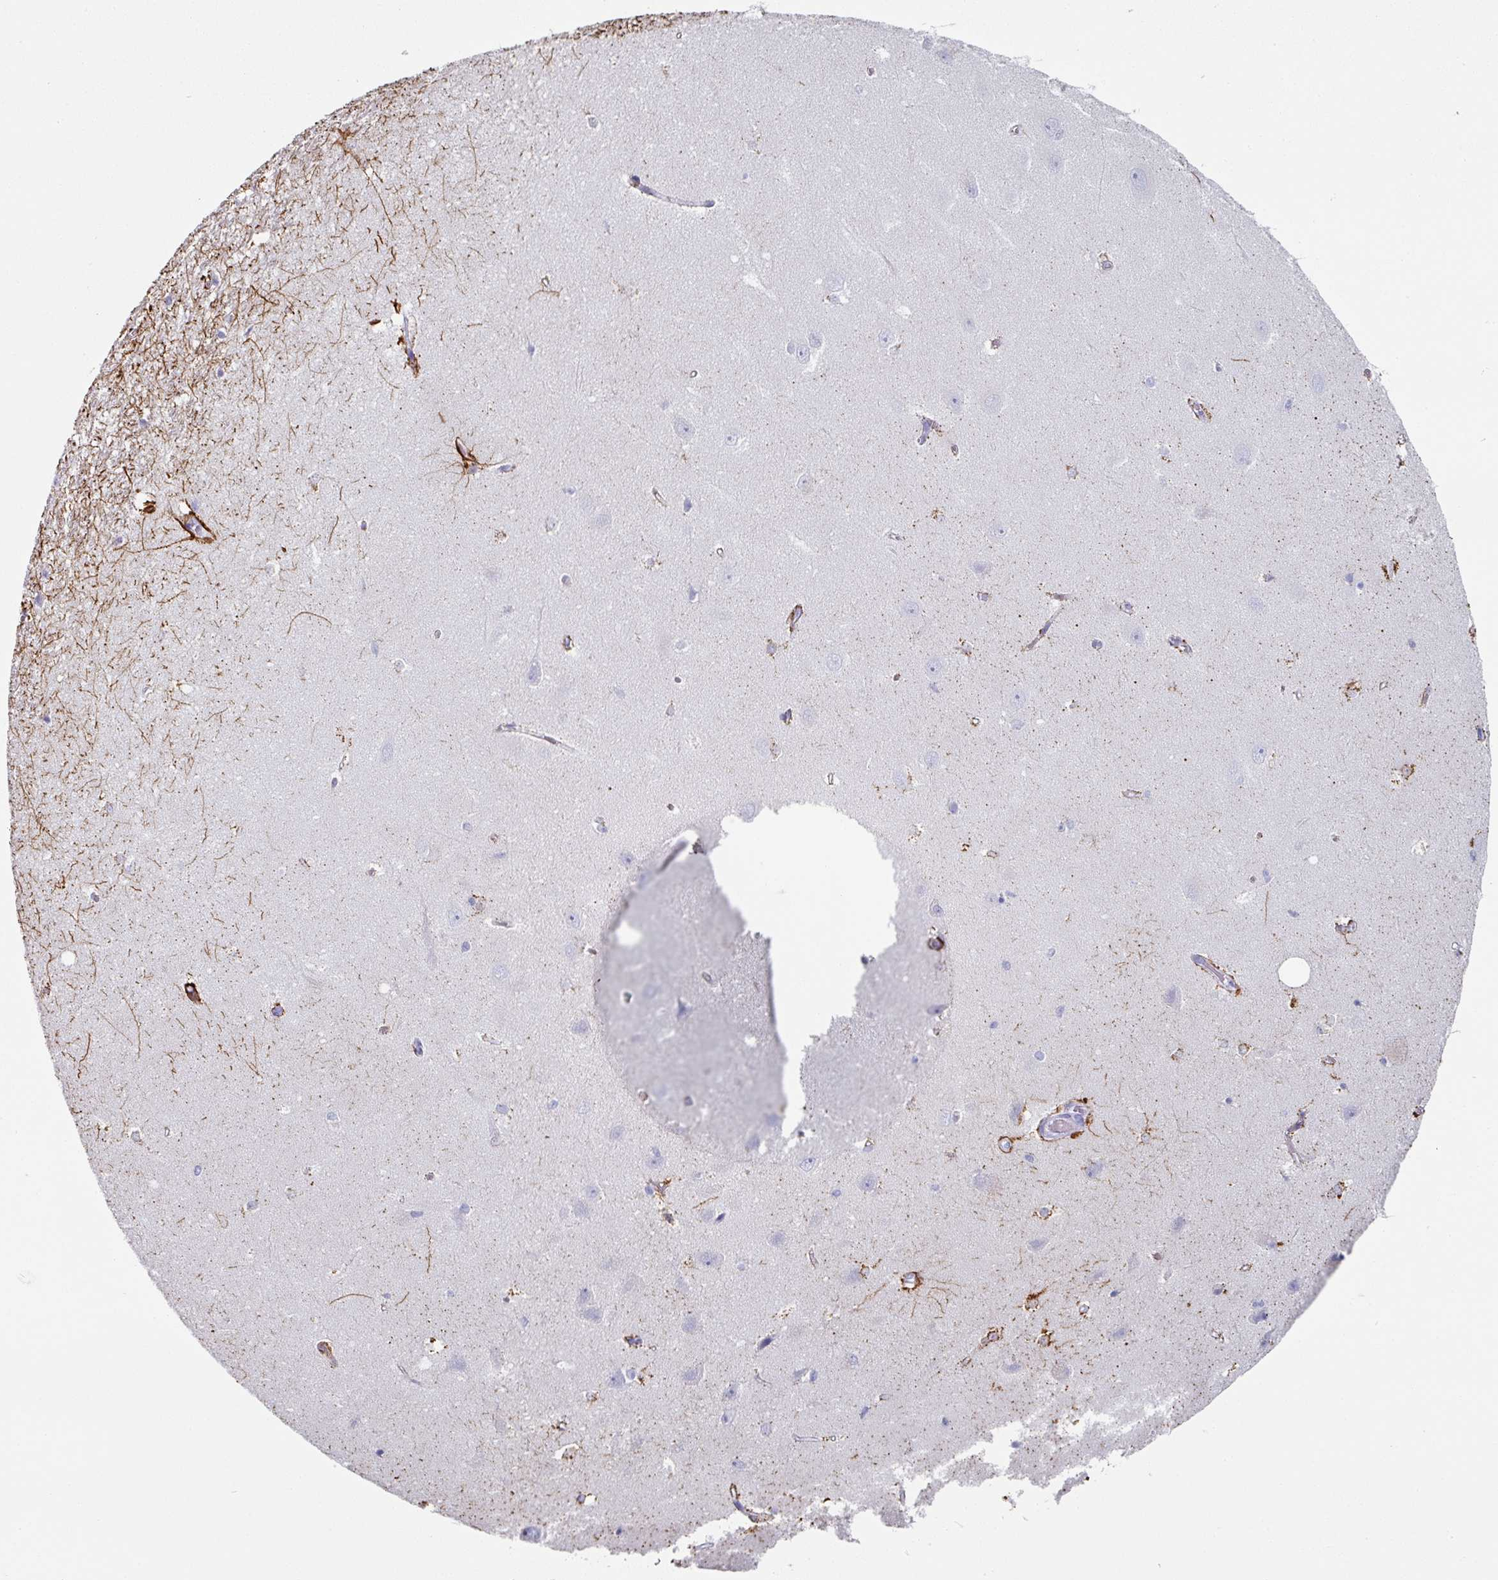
{"staining": {"intensity": "strong", "quantity": "<25%", "location": "cytoplasmic/membranous"}, "tissue": "hippocampus", "cell_type": "Glial cells", "image_type": "normal", "snomed": [{"axis": "morphology", "description": "Normal tissue, NOS"}, {"axis": "topography", "description": "Hippocampus"}], "caption": "The image shows staining of normal hippocampus, revealing strong cytoplasmic/membranous protein positivity (brown color) within glial cells. The protein of interest is stained brown, and the nuclei are stained in blue (DAB IHC with brightfield microscopy, high magnification).", "gene": "SETBP1", "patient": {"sex": "female", "age": 64}}